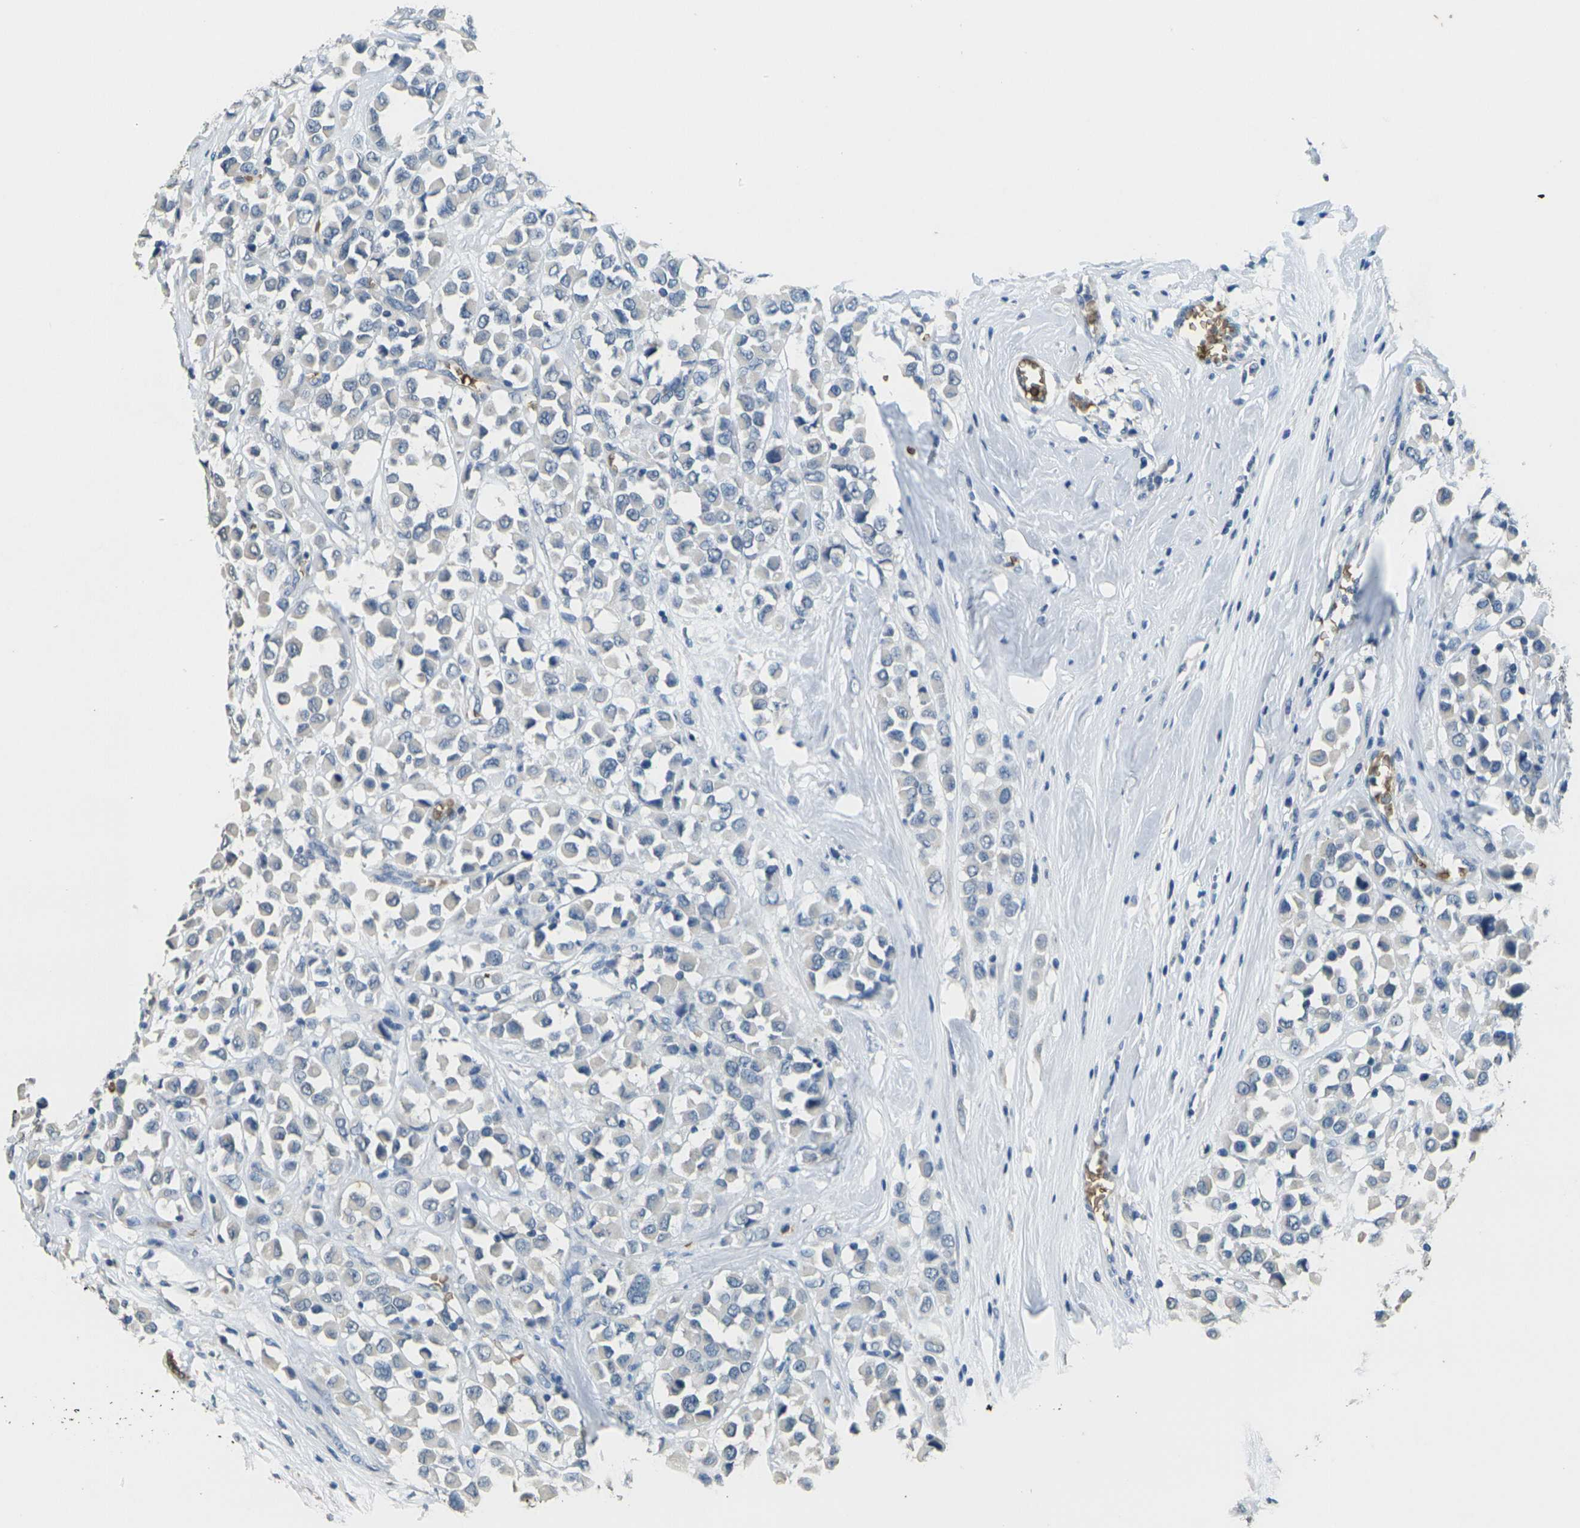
{"staining": {"intensity": "negative", "quantity": "none", "location": "none"}, "tissue": "breast cancer", "cell_type": "Tumor cells", "image_type": "cancer", "snomed": [{"axis": "morphology", "description": "Duct carcinoma"}, {"axis": "topography", "description": "Breast"}], "caption": "Tumor cells are negative for protein expression in human breast cancer.", "gene": "HBB", "patient": {"sex": "female", "age": 61}}